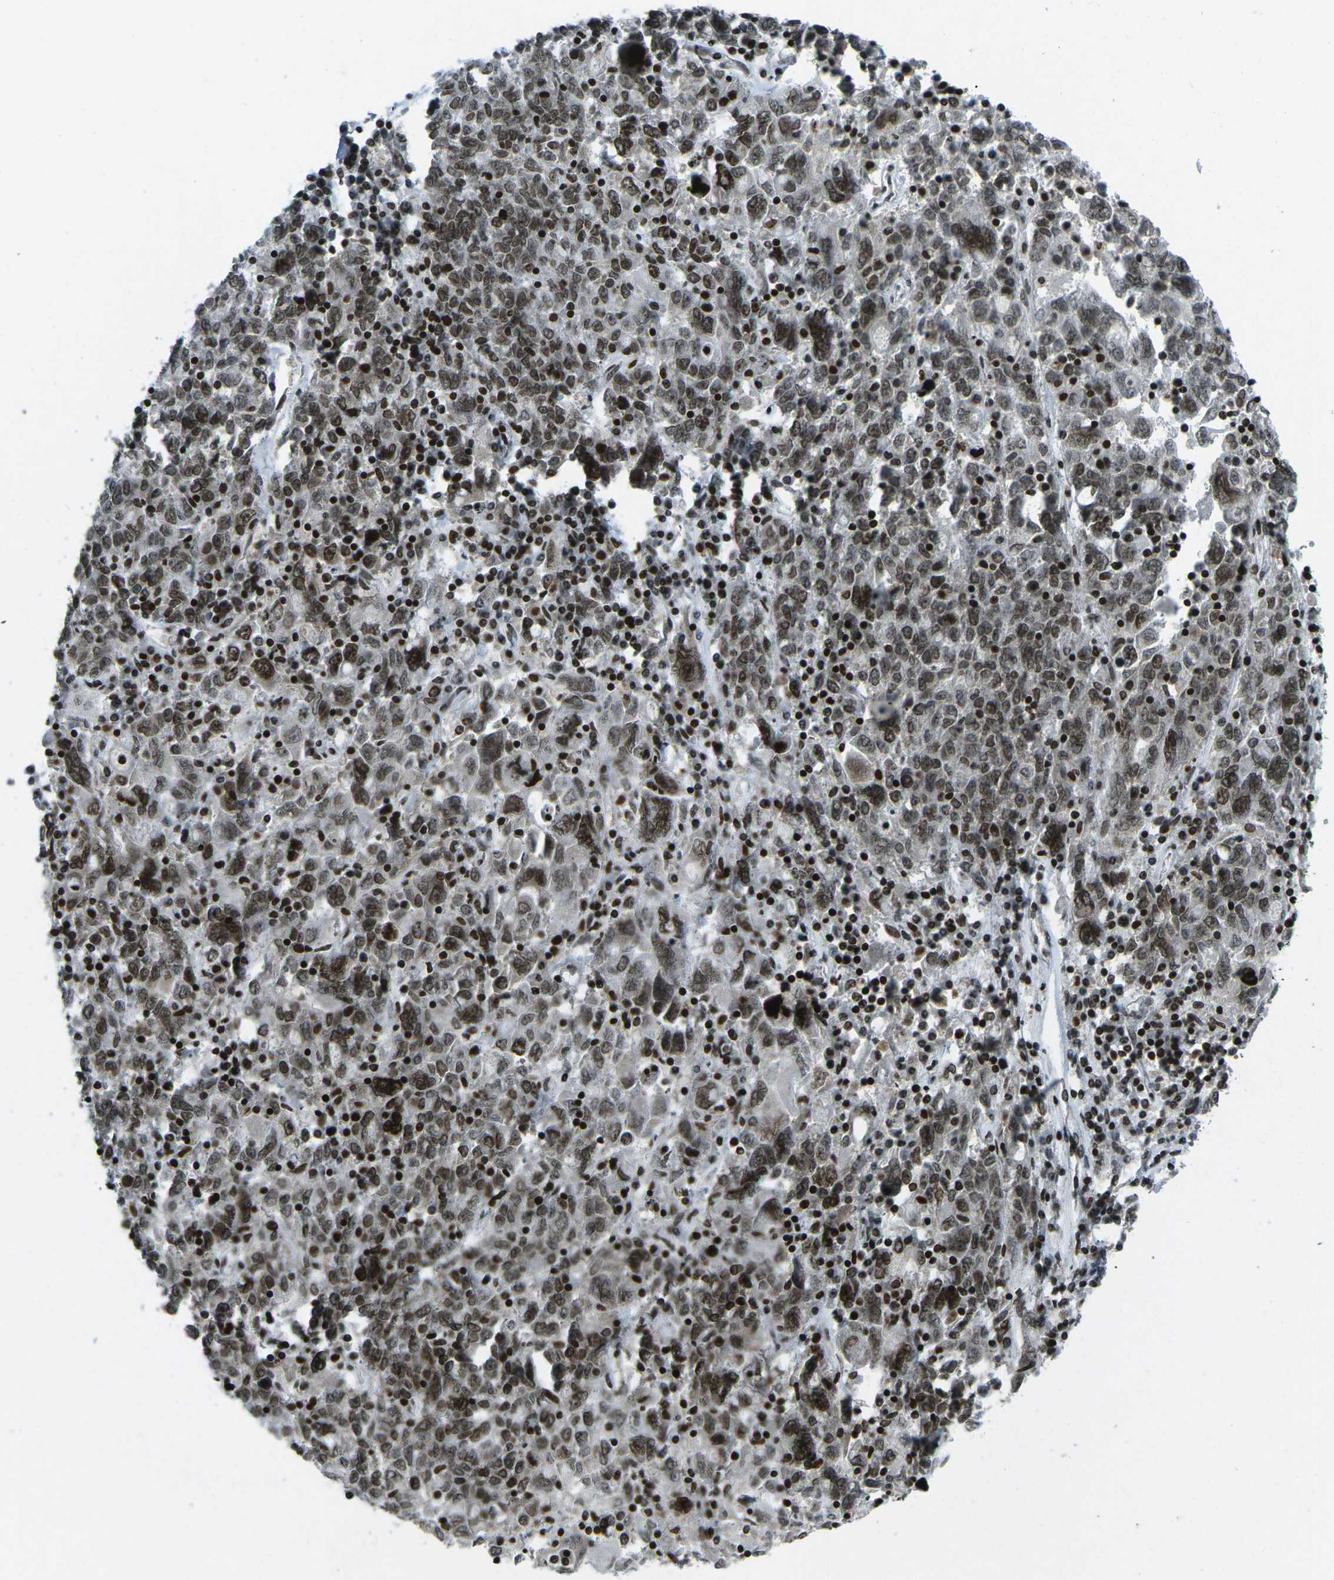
{"staining": {"intensity": "strong", "quantity": ">75%", "location": "nuclear"}, "tissue": "ovarian cancer", "cell_type": "Tumor cells", "image_type": "cancer", "snomed": [{"axis": "morphology", "description": "Carcinoma, endometroid"}, {"axis": "topography", "description": "Ovary"}], "caption": "Protein expression analysis of human ovarian cancer reveals strong nuclear staining in about >75% of tumor cells.", "gene": "EME1", "patient": {"sex": "female", "age": 62}}